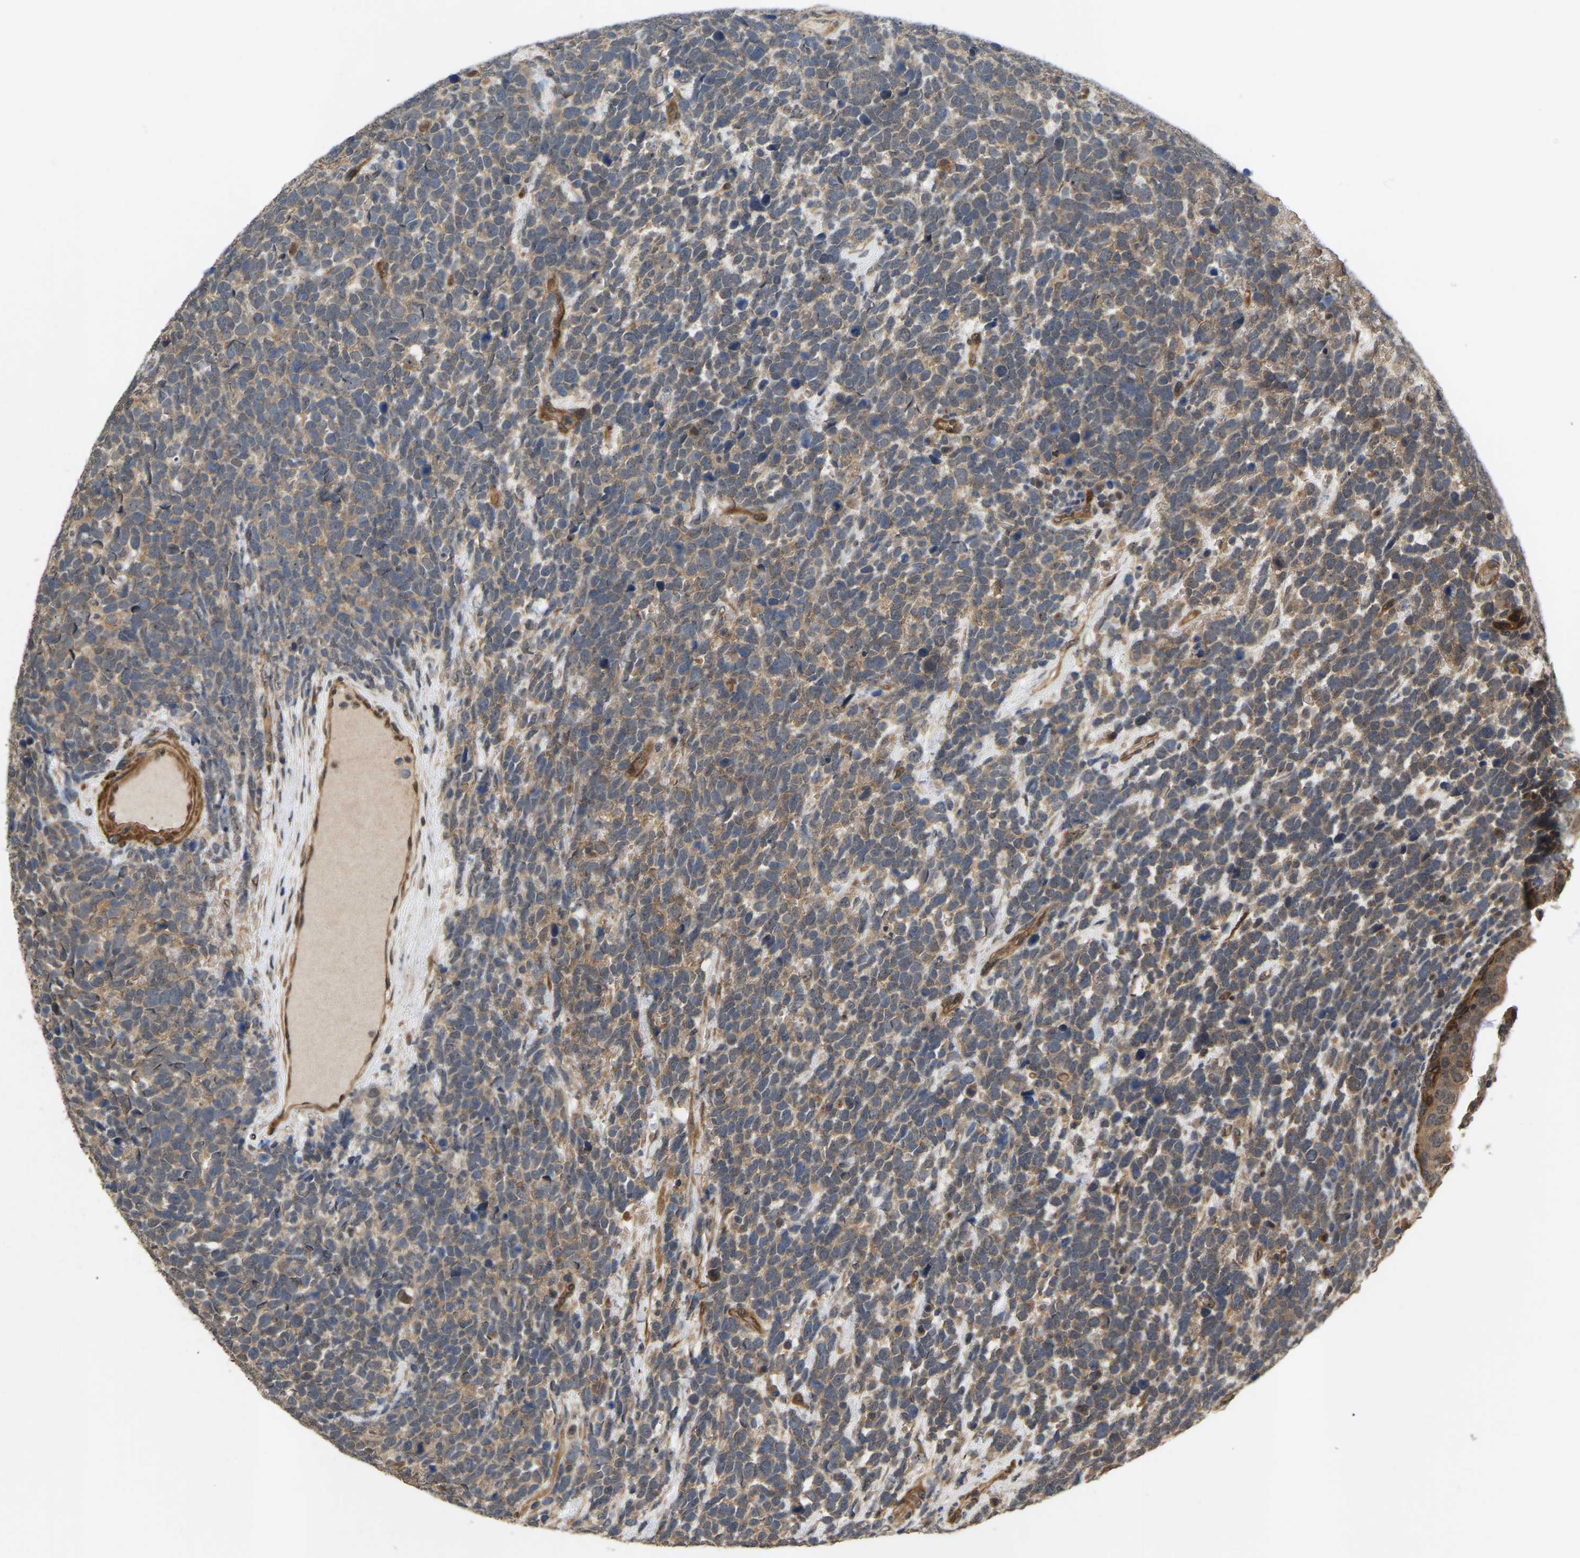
{"staining": {"intensity": "moderate", "quantity": ">75%", "location": "cytoplasmic/membranous,nuclear"}, "tissue": "urothelial cancer", "cell_type": "Tumor cells", "image_type": "cancer", "snomed": [{"axis": "morphology", "description": "Urothelial carcinoma, High grade"}, {"axis": "topography", "description": "Urinary bladder"}], "caption": "Immunohistochemistry of human urothelial cancer demonstrates medium levels of moderate cytoplasmic/membranous and nuclear expression in approximately >75% of tumor cells.", "gene": "LIMK2", "patient": {"sex": "female", "age": 82}}